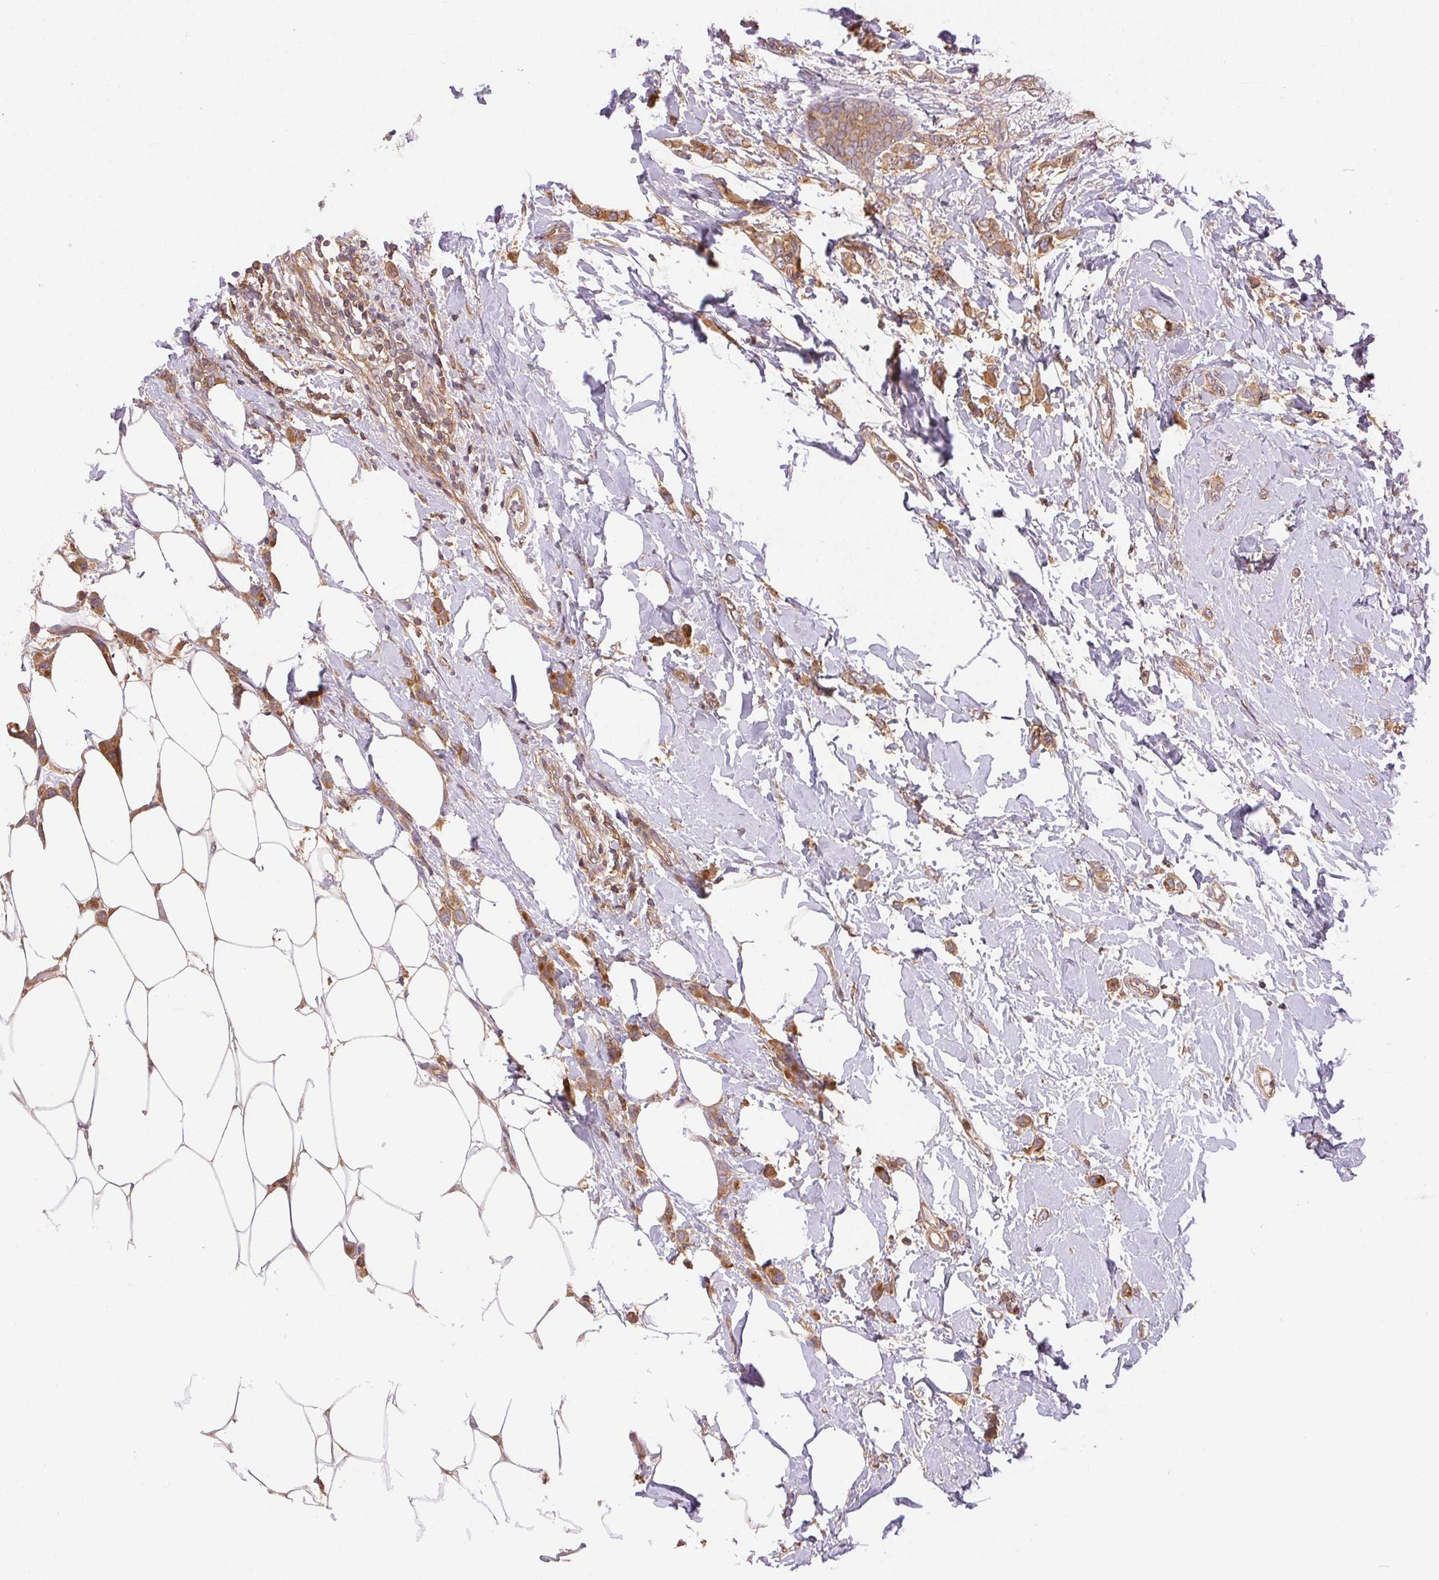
{"staining": {"intensity": "moderate", "quantity": ">75%", "location": "cytoplasmic/membranous"}, "tissue": "breast cancer", "cell_type": "Tumor cells", "image_type": "cancer", "snomed": [{"axis": "morphology", "description": "Lobular carcinoma"}, {"axis": "topography", "description": "Breast"}], "caption": "There is medium levels of moderate cytoplasmic/membranous staining in tumor cells of breast cancer (lobular carcinoma), as demonstrated by immunohistochemical staining (brown color).", "gene": "GDI2", "patient": {"sex": "female", "age": 66}}